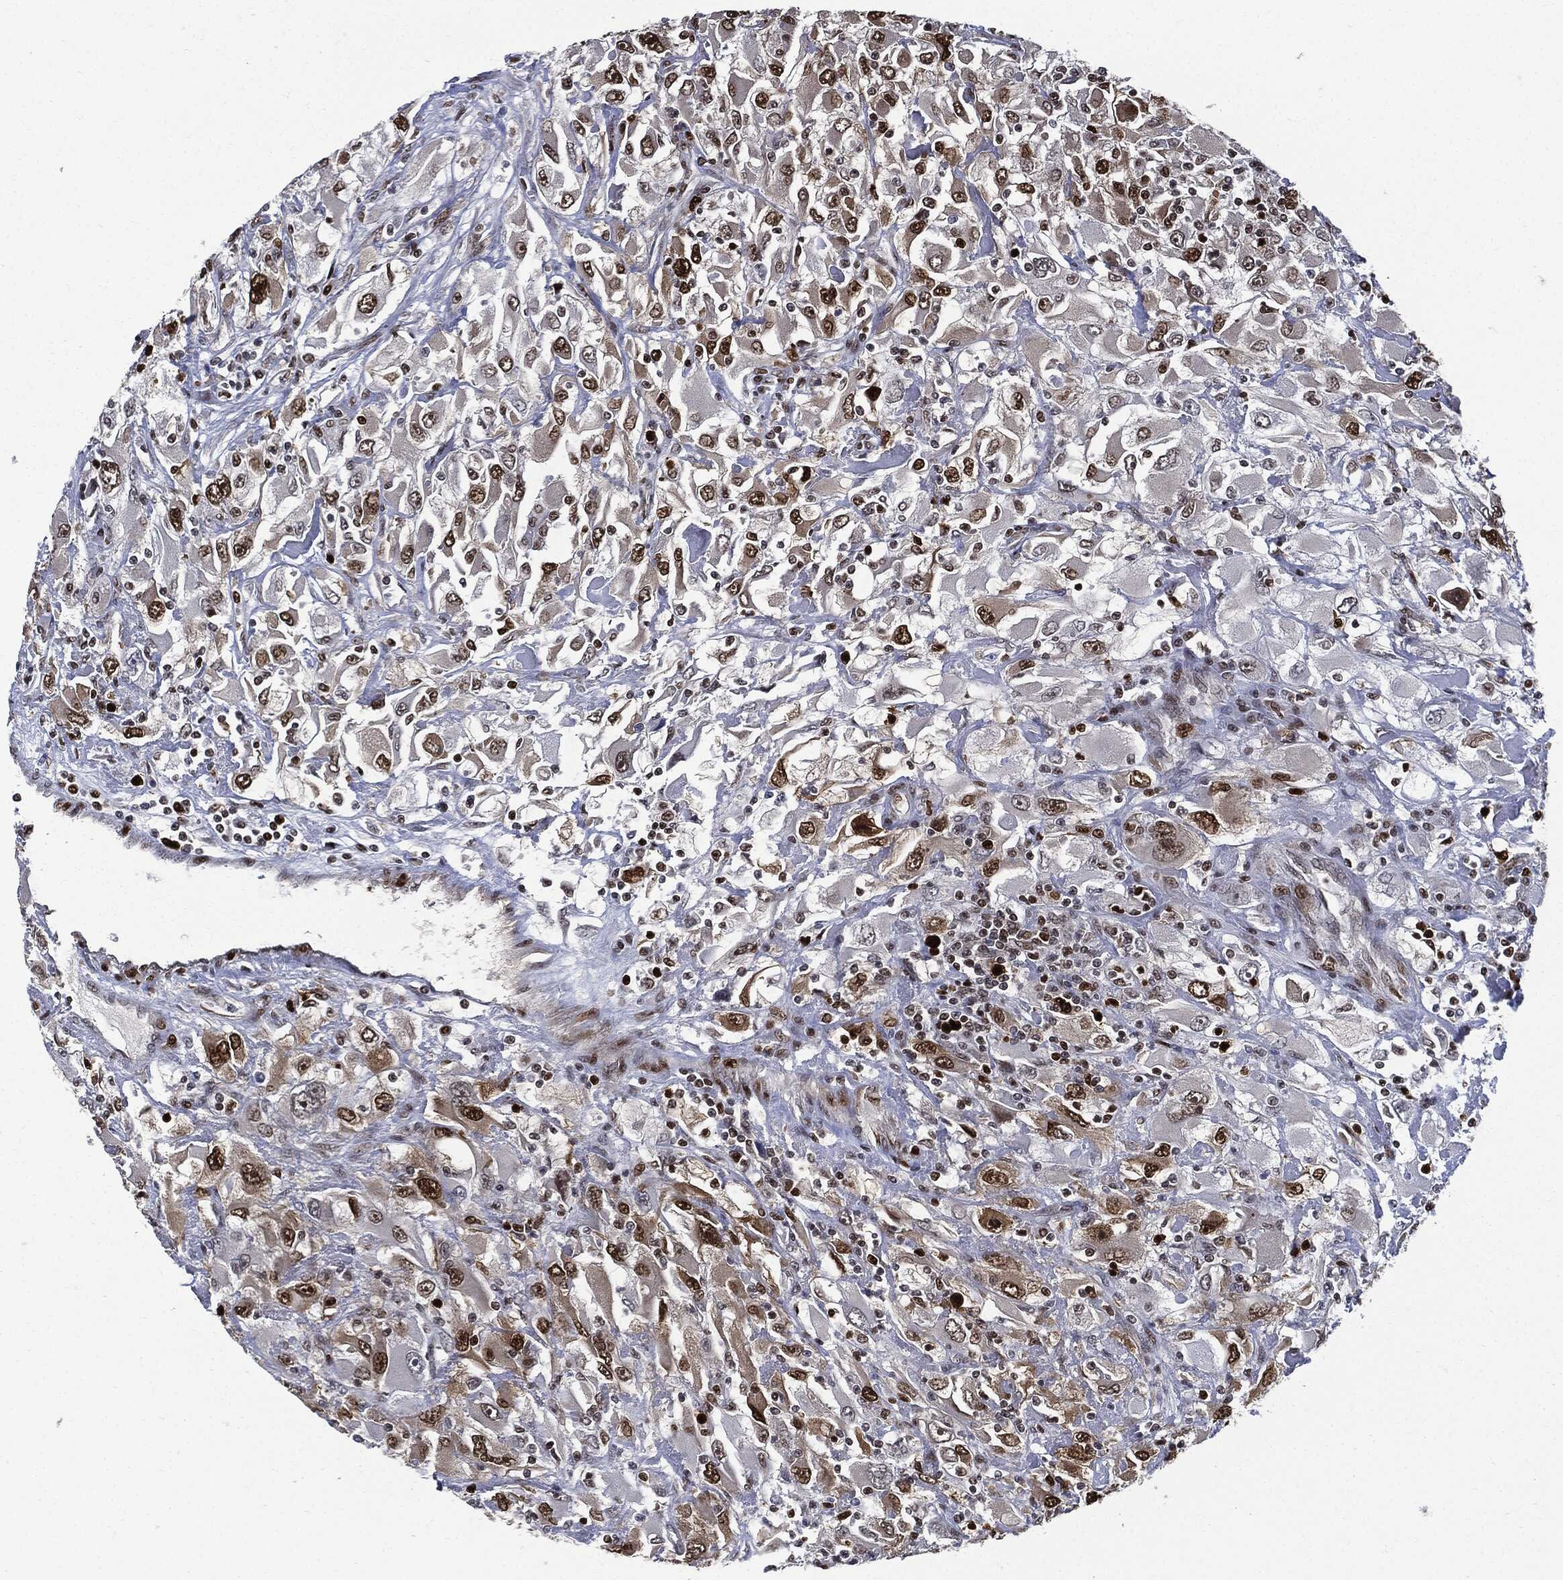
{"staining": {"intensity": "strong", "quantity": "25%-75%", "location": "nuclear"}, "tissue": "renal cancer", "cell_type": "Tumor cells", "image_type": "cancer", "snomed": [{"axis": "morphology", "description": "Adenocarcinoma, NOS"}, {"axis": "topography", "description": "Kidney"}], "caption": "A brown stain highlights strong nuclear positivity of a protein in human renal cancer (adenocarcinoma) tumor cells. Immunohistochemistry (ihc) stains the protein in brown and the nuclei are stained blue.", "gene": "PCNA", "patient": {"sex": "female", "age": 52}}